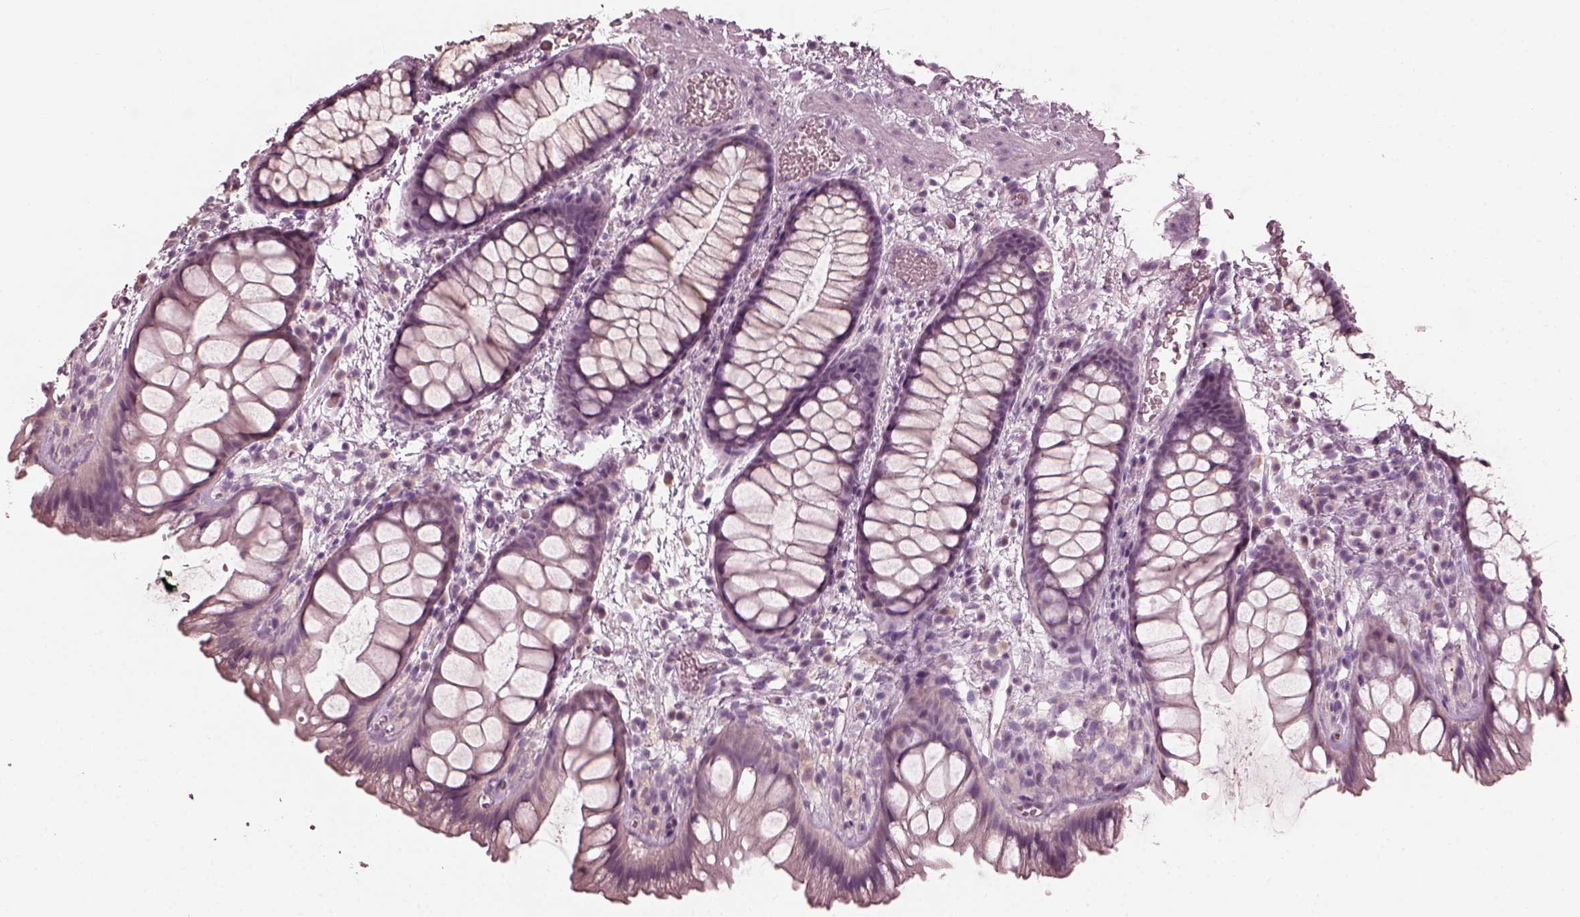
{"staining": {"intensity": "negative", "quantity": "none", "location": "none"}, "tissue": "rectum", "cell_type": "Glandular cells", "image_type": "normal", "snomed": [{"axis": "morphology", "description": "Normal tissue, NOS"}, {"axis": "topography", "description": "Rectum"}], "caption": "Immunohistochemistry (IHC) photomicrograph of benign rectum: human rectum stained with DAB (3,3'-diaminobenzidine) displays no significant protein positivity in glandular cells. Brightfield microscopy of IHC stained with DAB (brown) and hematoxylin (blue), captured at high magnification.", "gene": "SAXO2", "patient": {"sex": "female", "age": 62}}